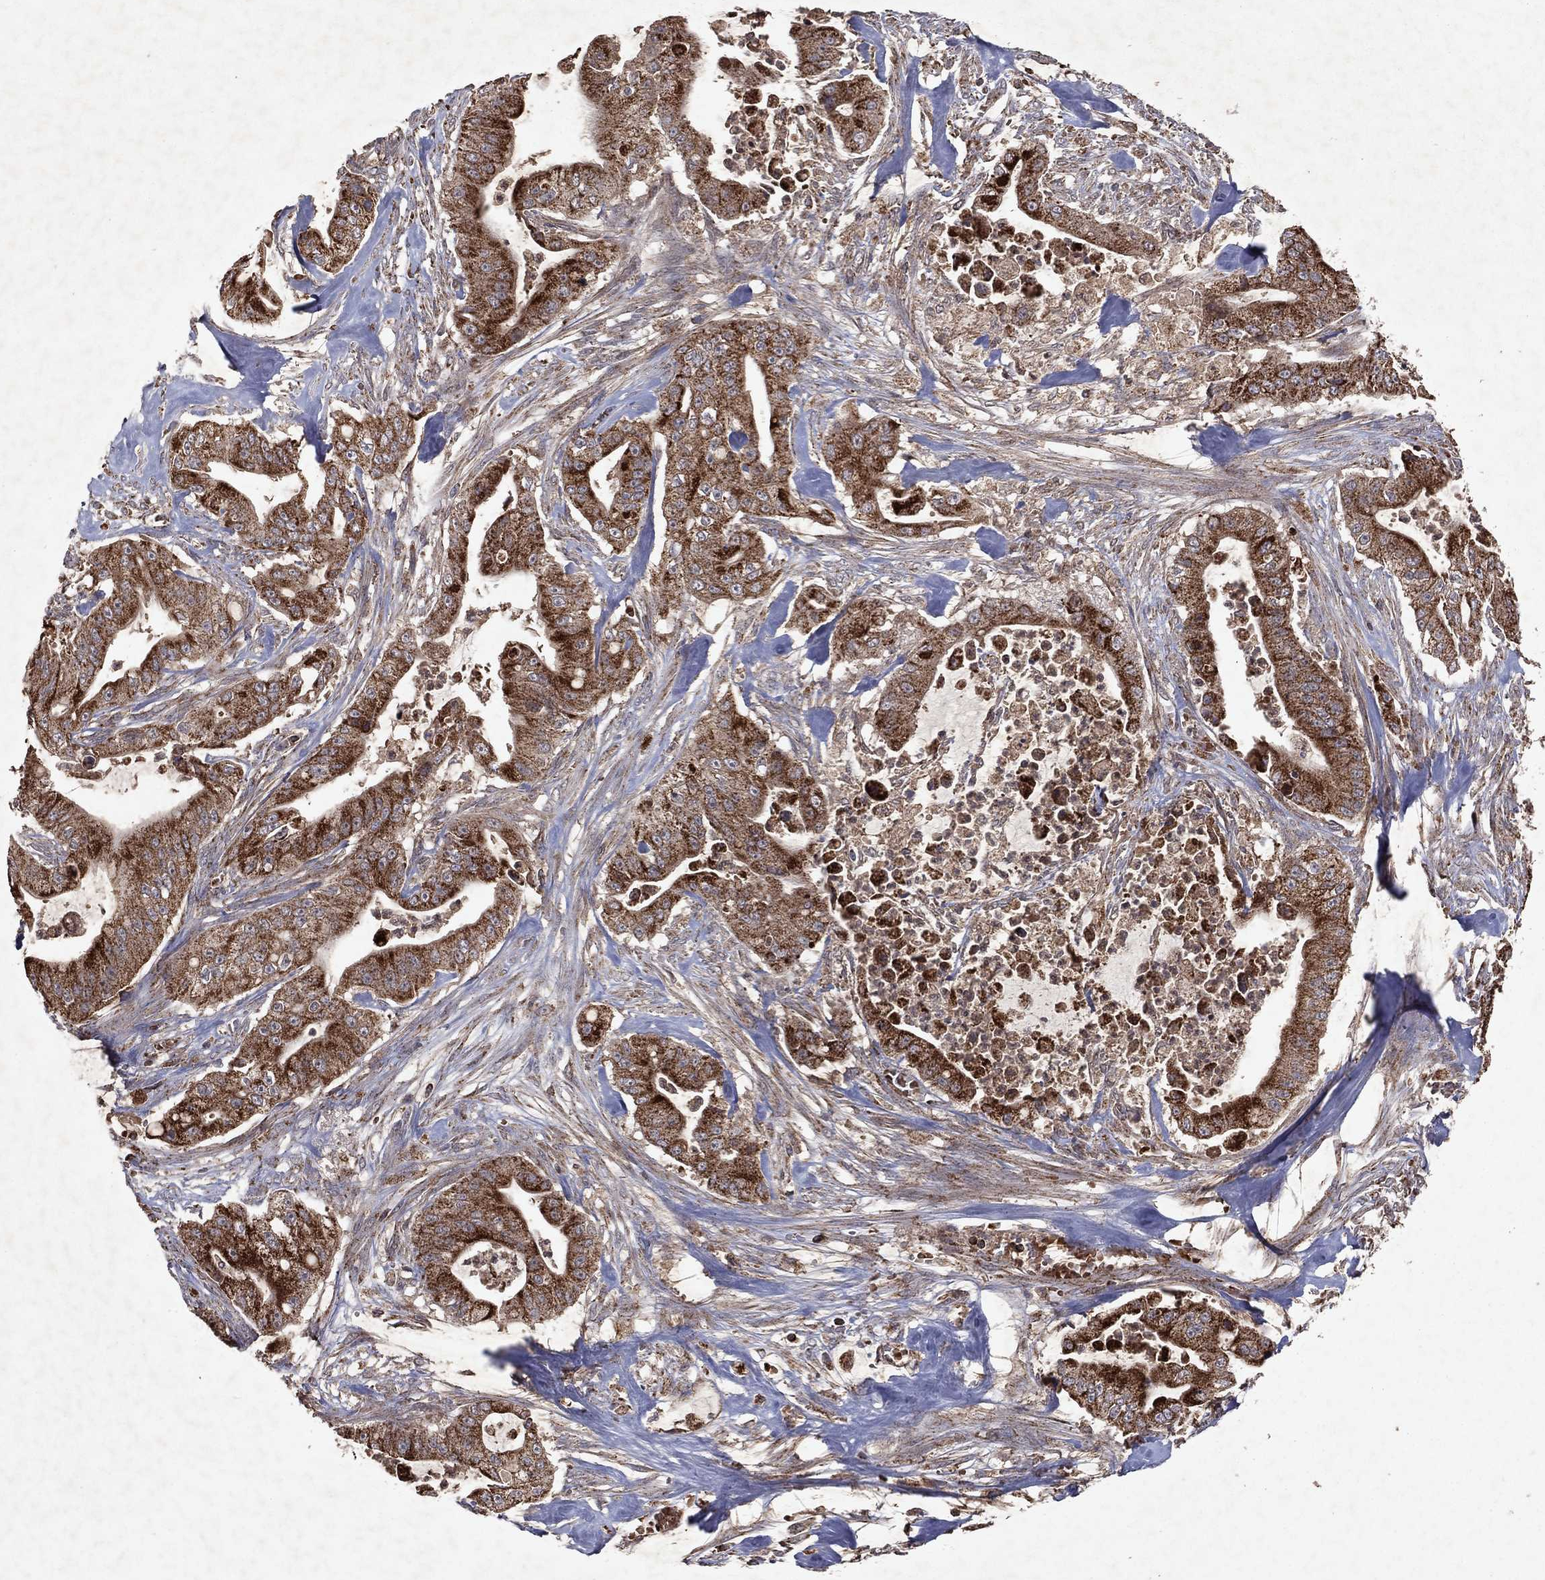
{"staining": {"intensity": "strong", "quantity": ">75%", "location": "cytoplasmic/membranous"}, "tissue": "pancreatic cancer", "cell_type": "Tumor cells", "image_type": "cancer", "snomed": [{"axis": "morphology", "description": "Normal tissue, NOS"}, {"axis": "morphology", "description": "Inflammation, NOS"}, {"axis": "morphology", "description": "Adenocarcinoma, NOS"}, {"axis": "topography", "description": "Pancreas"}], "caption": "Immunohistochemistry (IHC) micrograph of pancreatic cancer (adenocarcinoma) stained for a protein (brown), which reveals high levels of strong cytoplasmic/membranous staining in about >75% of tumor cells.", "gene": "PYROXD2", "patient": {"sex": "male", "age": 57}}